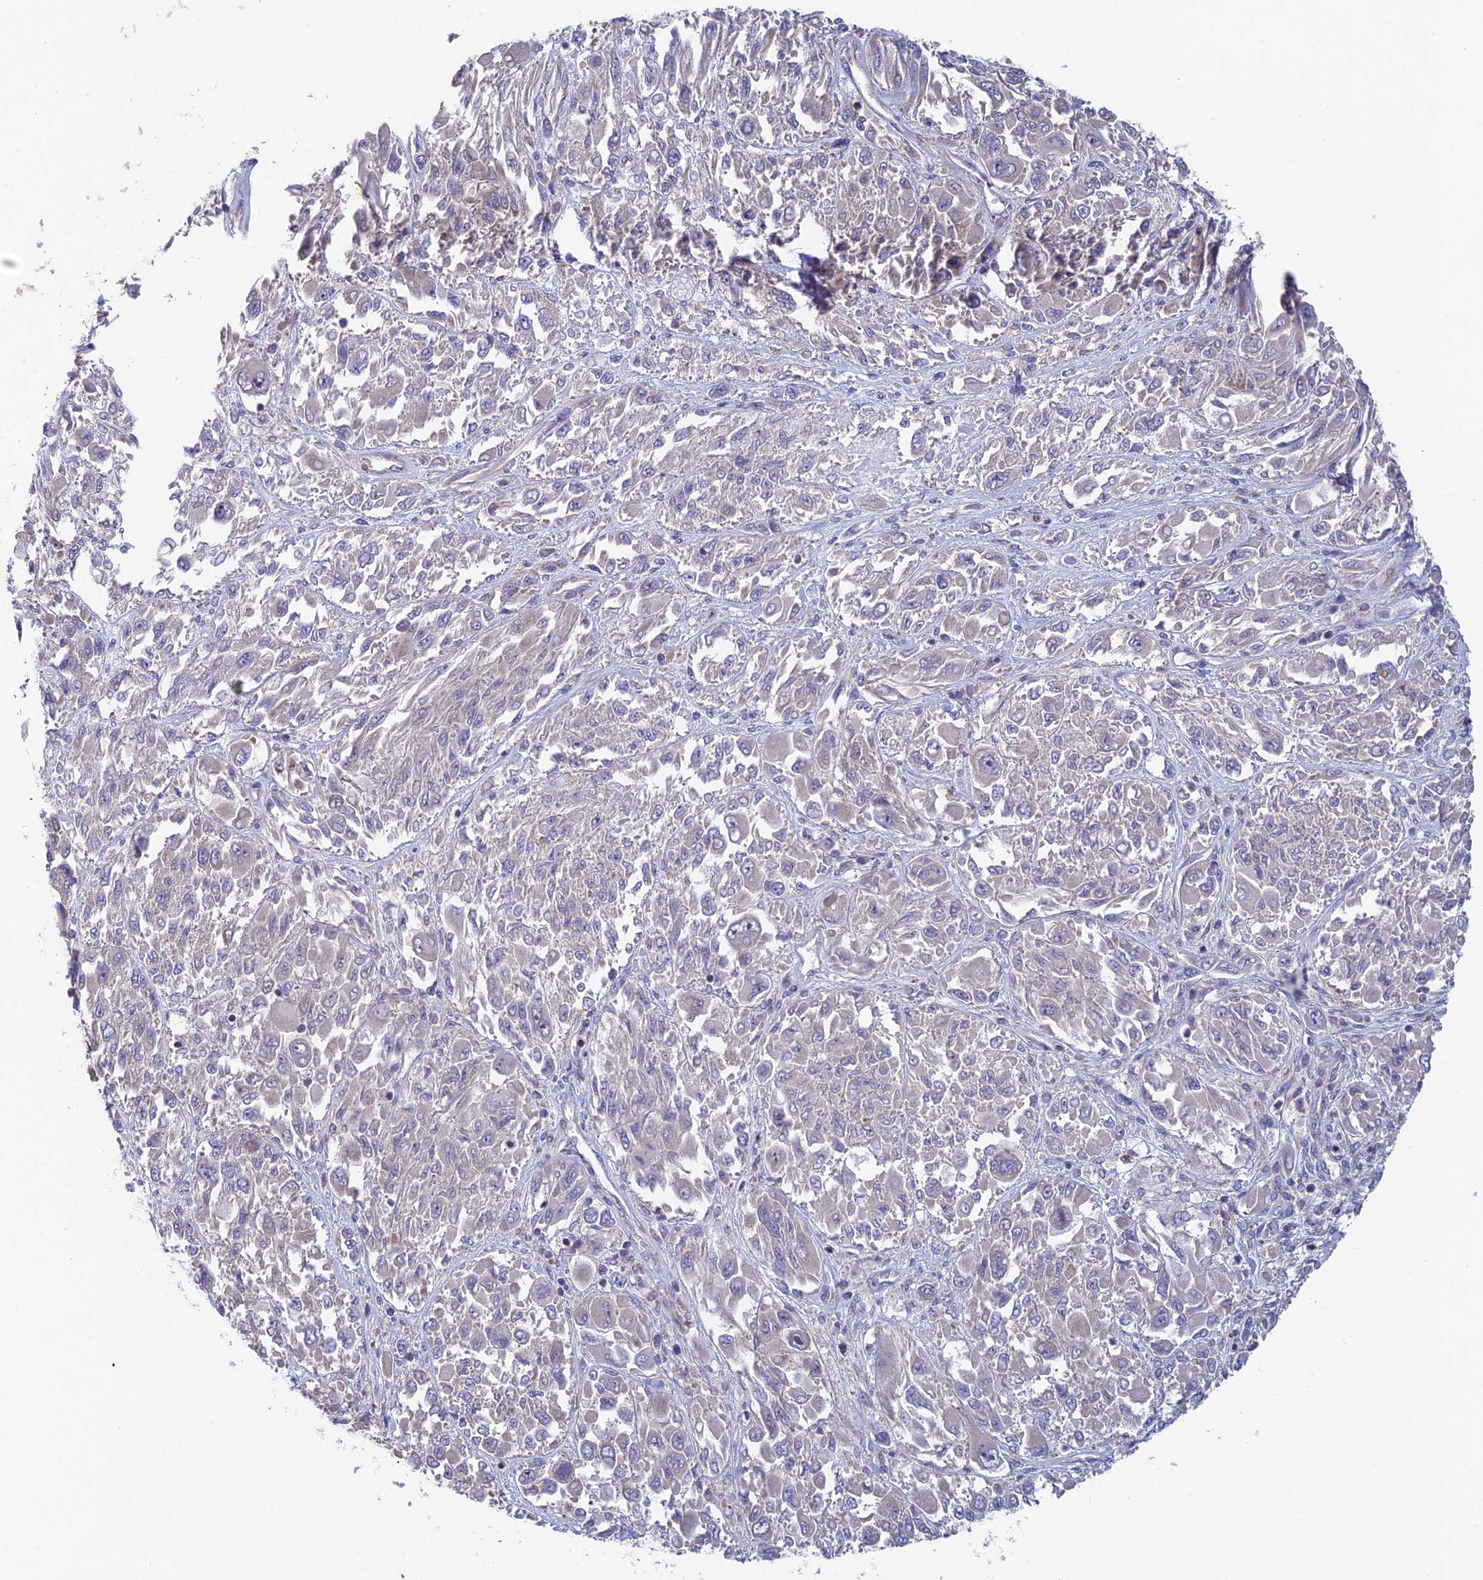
{"staining": {"intensity": "negative", "quantity": "none", "location": "none"}, "tissue": "melanoma", "cell_type": "Tumor cells", "image_type": "cancer", "snomed": [{"axis": "morphology", "description": "Malignant melanoma, NOS"}, {"axis": "topography", "description": "Skin"}], "caption": "There is no significant staining in tumor cells of malignant melanoma.", "gene": "BLTP2", "patient": {"sex": "female", "age": 91}}